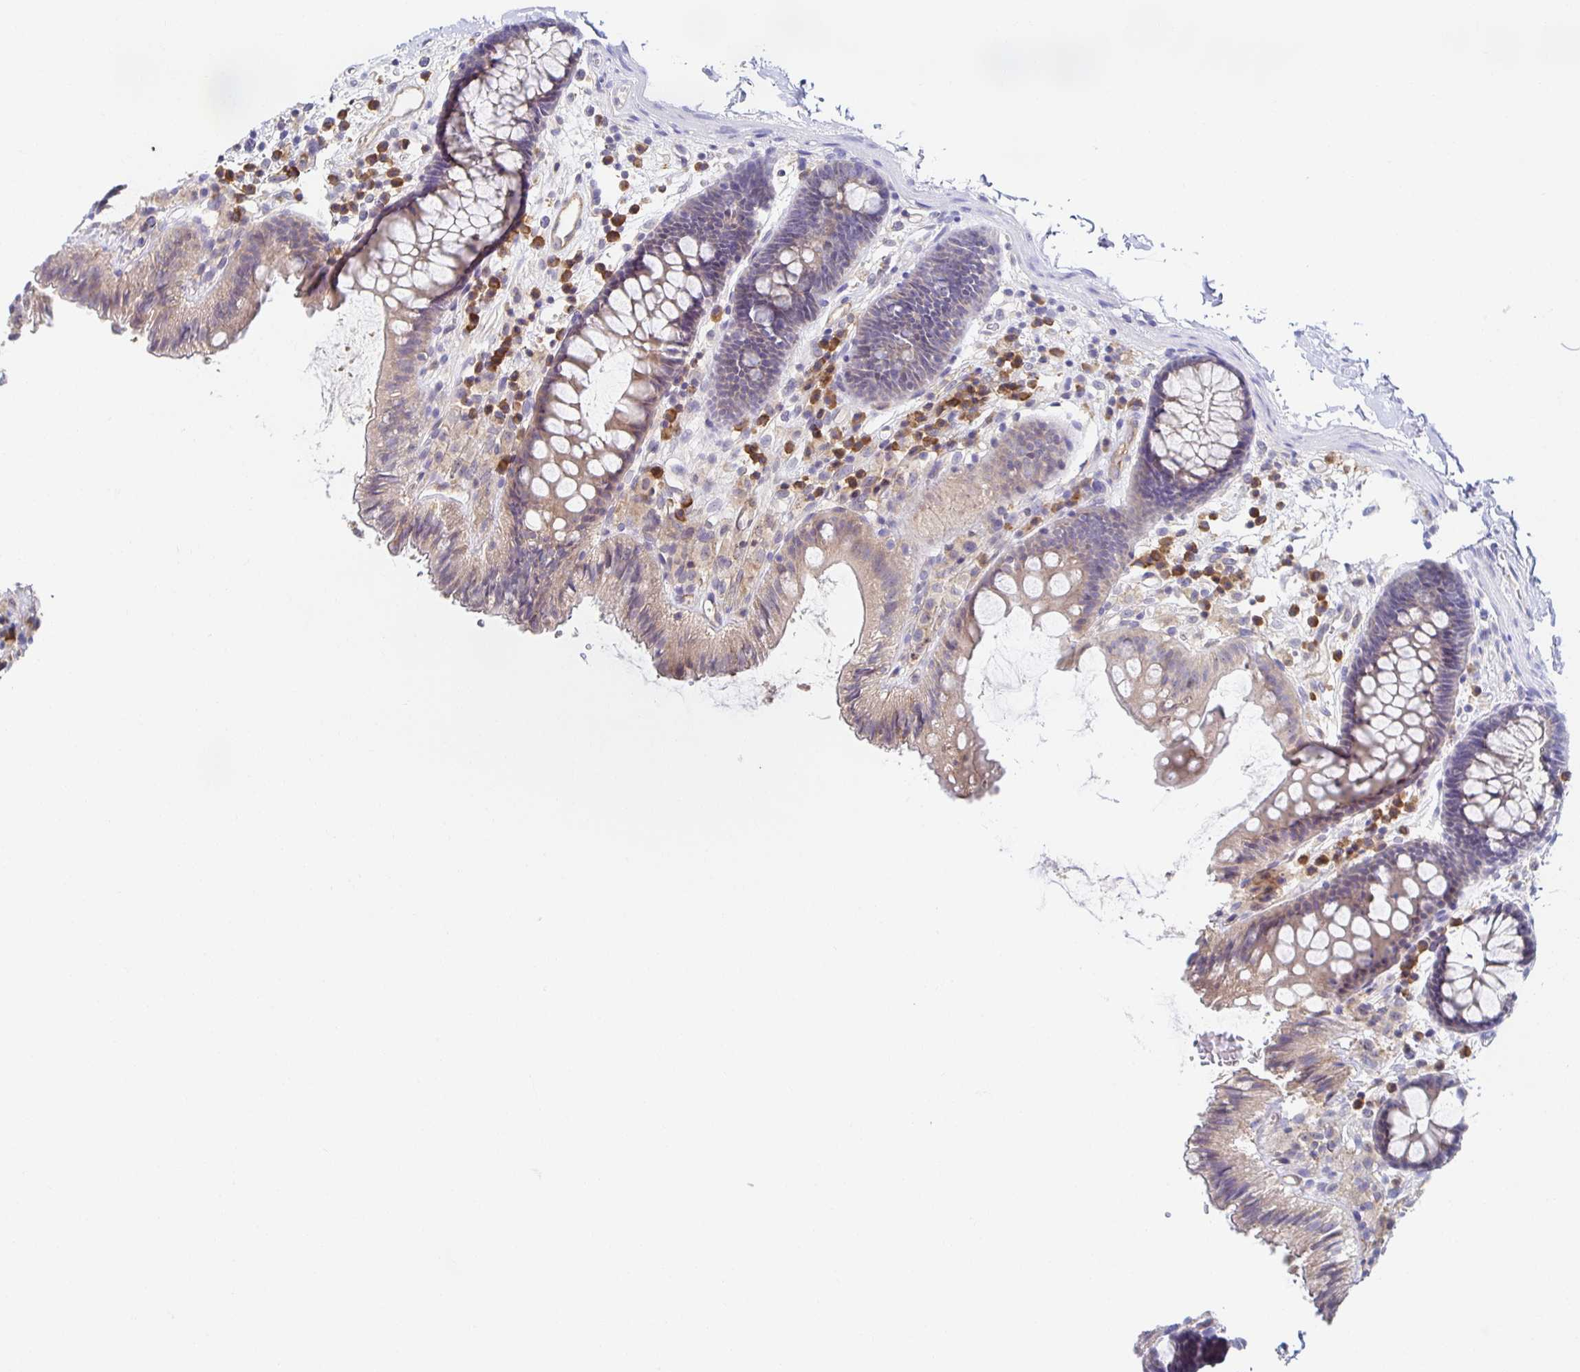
{"staining": {"intensity": "negative", "quantity": "none", "location": "none"}, "tissue": "colon", "cell_type": "Endothelial cells", "image_type": "normal", "snomed": [{"axis": "morphology", "description": "Normal tissue, NOS"}, {"axis": "topography", "description": "Colon"}], "caption": "Immunohistochemistry (IHC) histopathology image of normal colon stained for a protein (brown), which shows no expression in endothelial cells. Nuclei are stained in blue.", "gene": "BAD", "patient": {"sex": "male", "age": 84}}